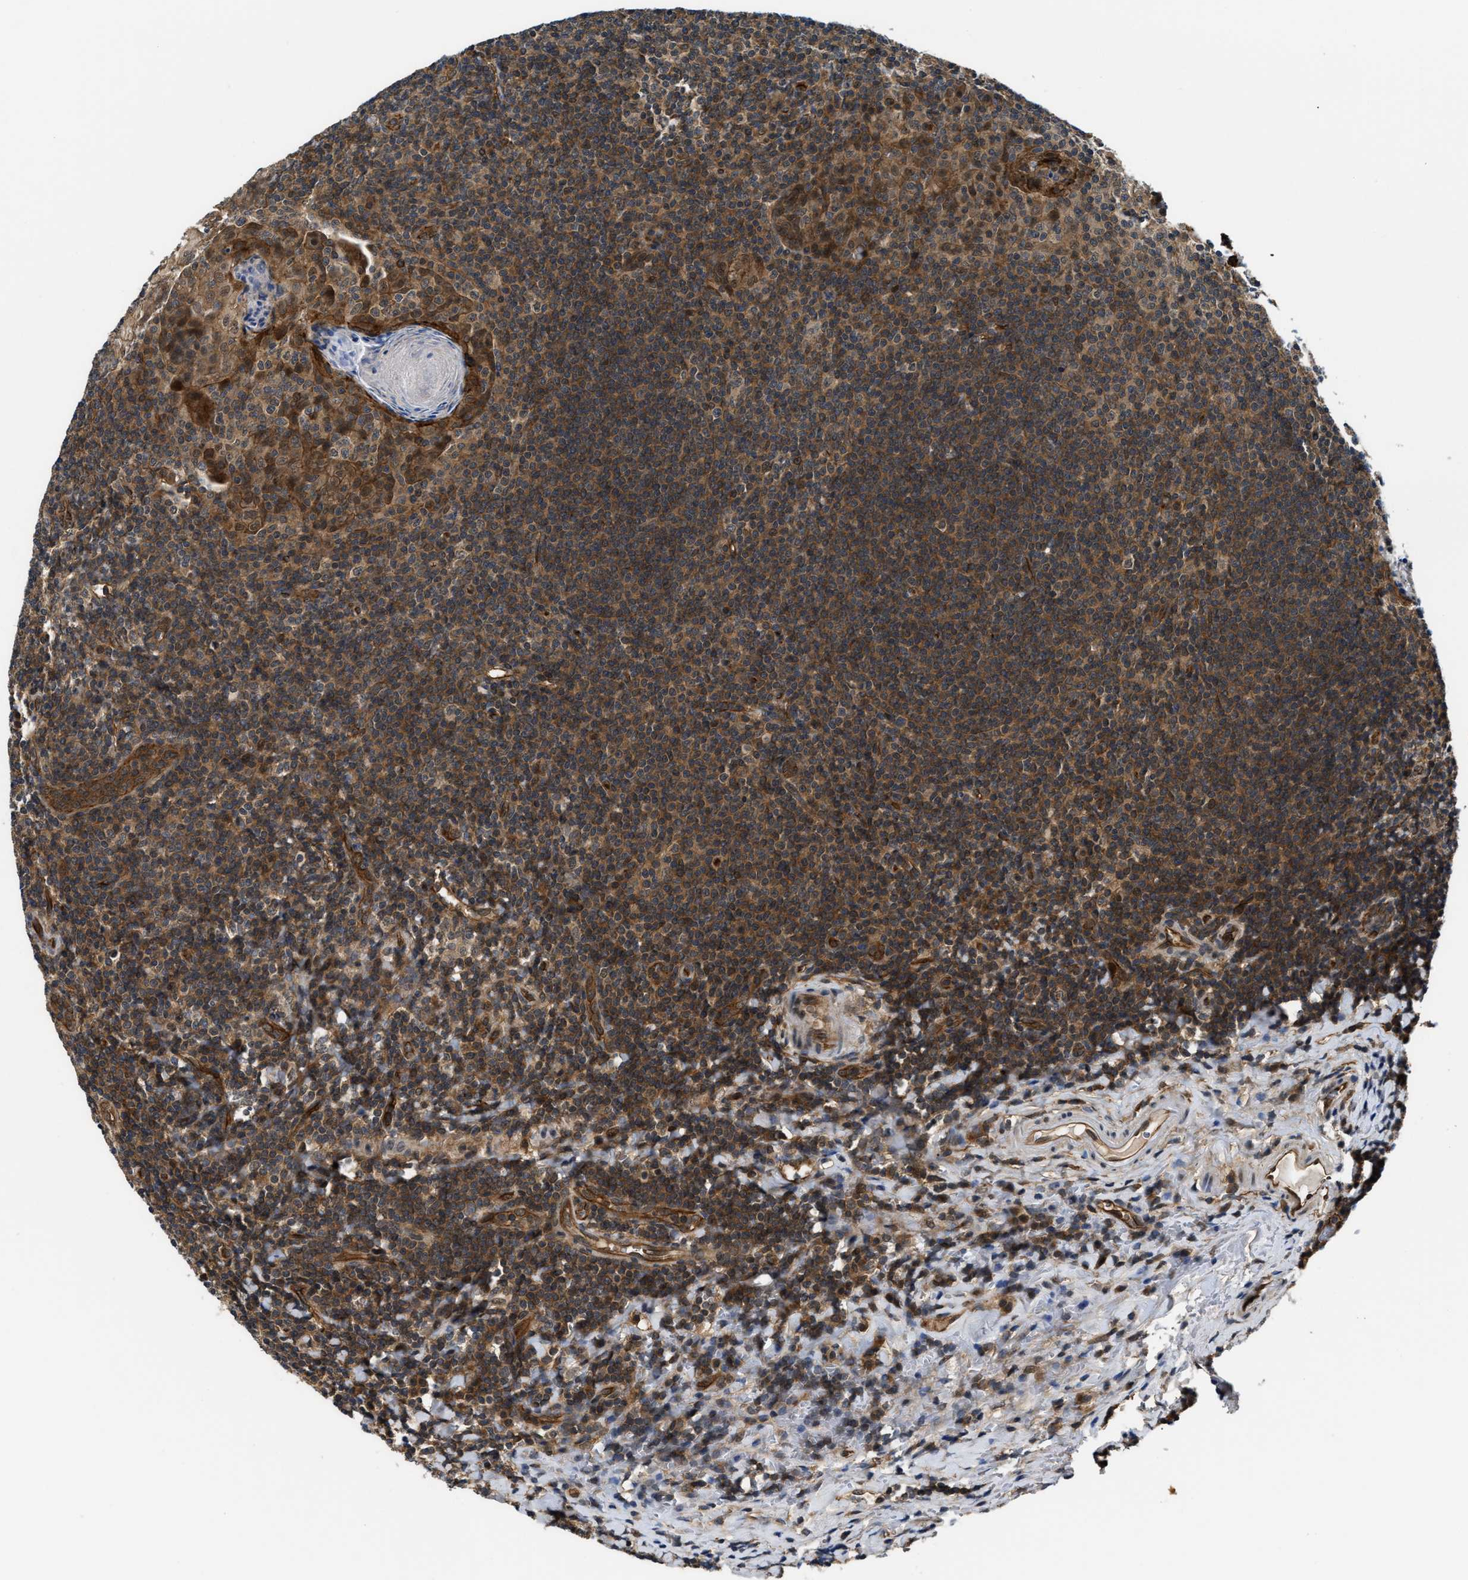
{"staining": {"intensity": "moderate", "quantity": ">75%", "location": "cytoplasmic/membranous"}, "tissue": "tonsil", "cell_type": "Germinal center cells", "image_type": "normal", "snomed": [{"axis": "morphology", "description": "Normal tissue, NOS"}, {"axis": "topography", "description": "Tonsil"}], "caption": "Protein analysis of normal tonsil displays moderate cytoplasmic/membranous expression in about >75% of germinal center cells.", "gene": "COPS2", "patient": {"sex": "male", "age": 37}}